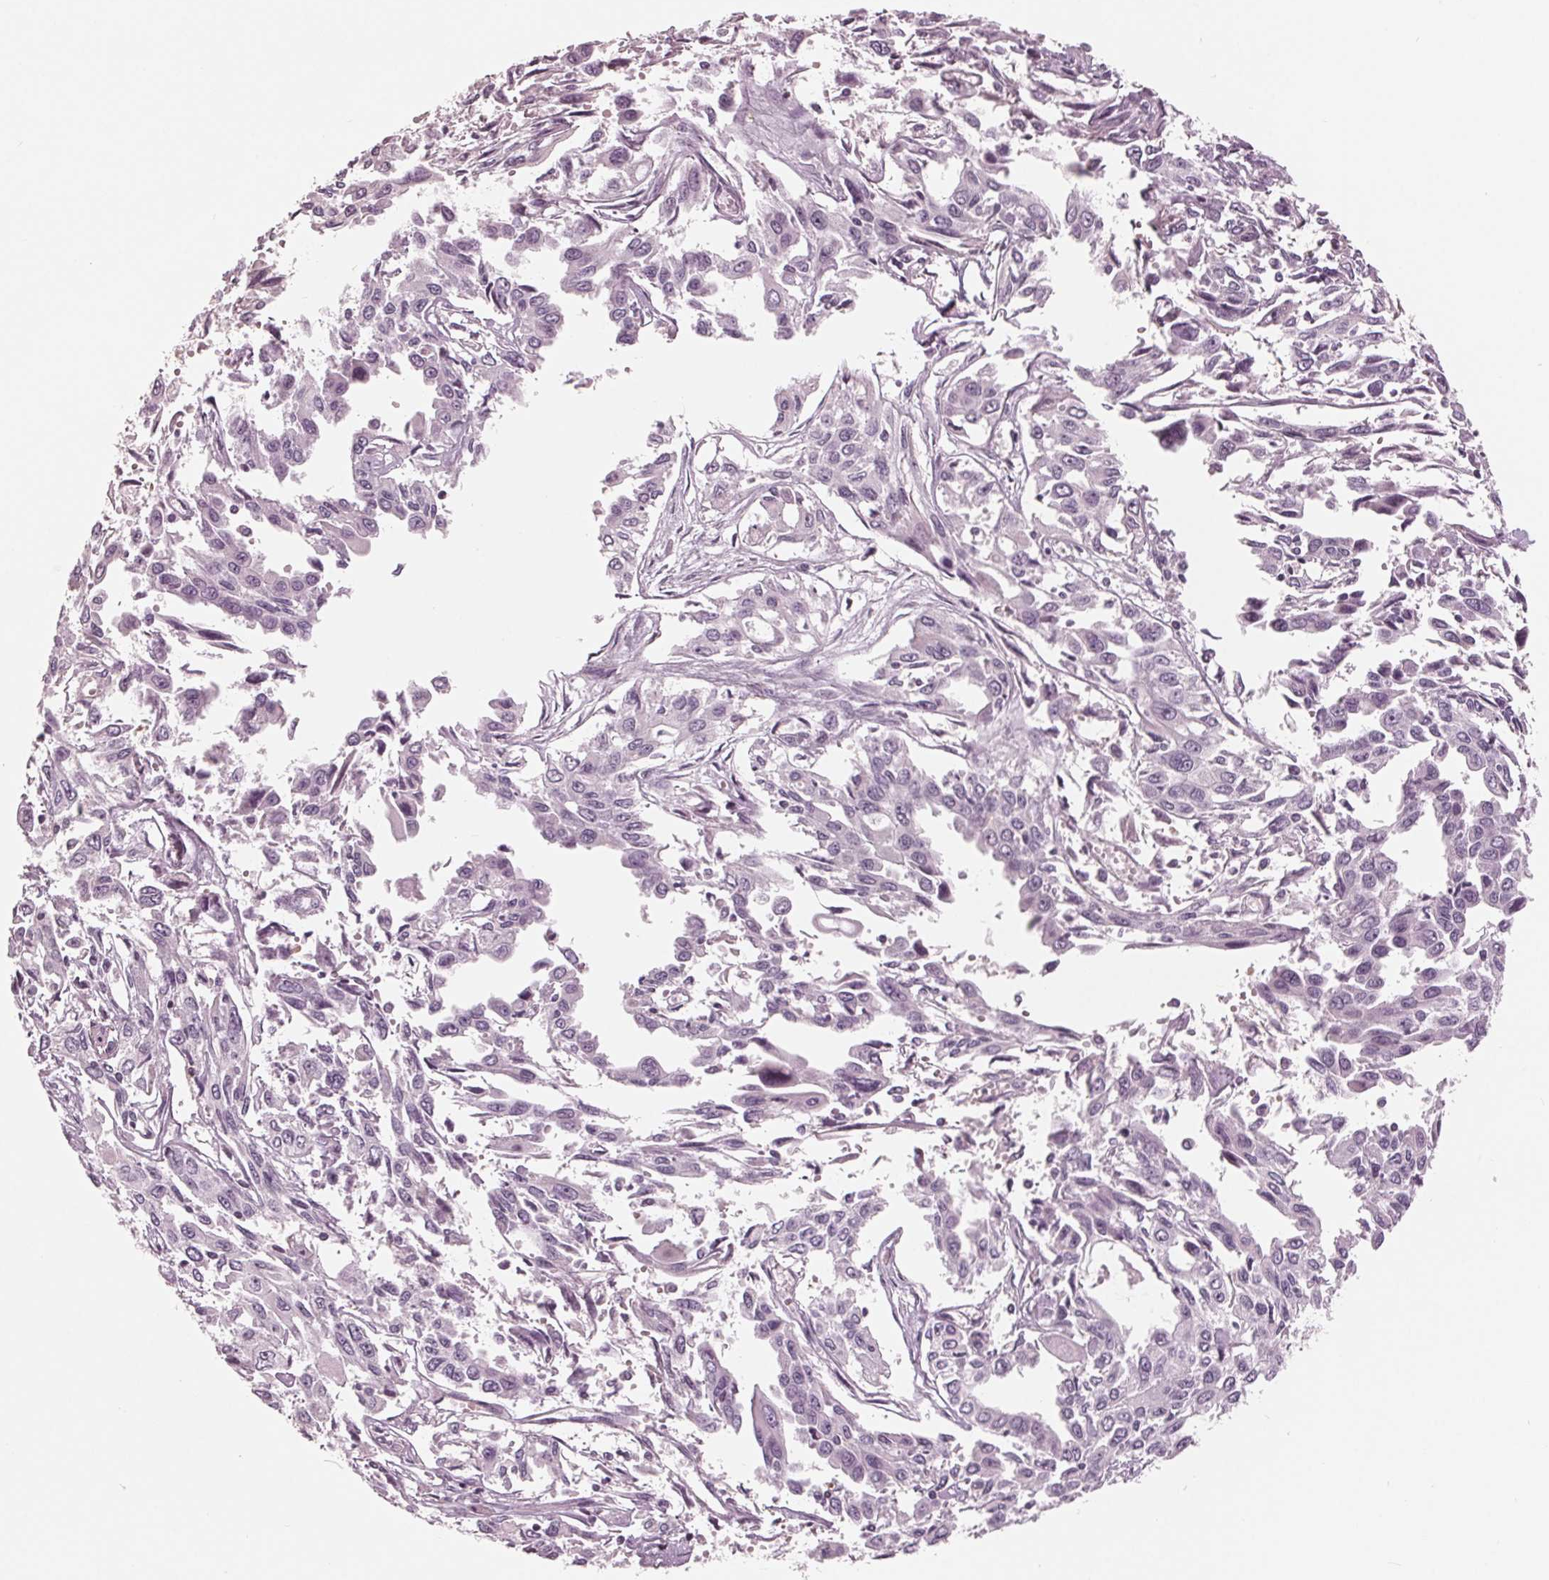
{"staining": {"intensity": "negative", "quantity": "none", "location": "none"}, "tissue": "pancreatic cancer", "cell_type": "Tumor cells", "image_type": "cancer", "snomed": [{"axis": "morphology", "description": "Adenocarcinoma, NOS"}, {"axis": "topography", "description": "Pancreas"}], "caption": "Tumor cells show no significant expression in adenocarcinoma (pancreatic).", "gene": "ING3", "patient": {"sex": "female", "age": 55}}